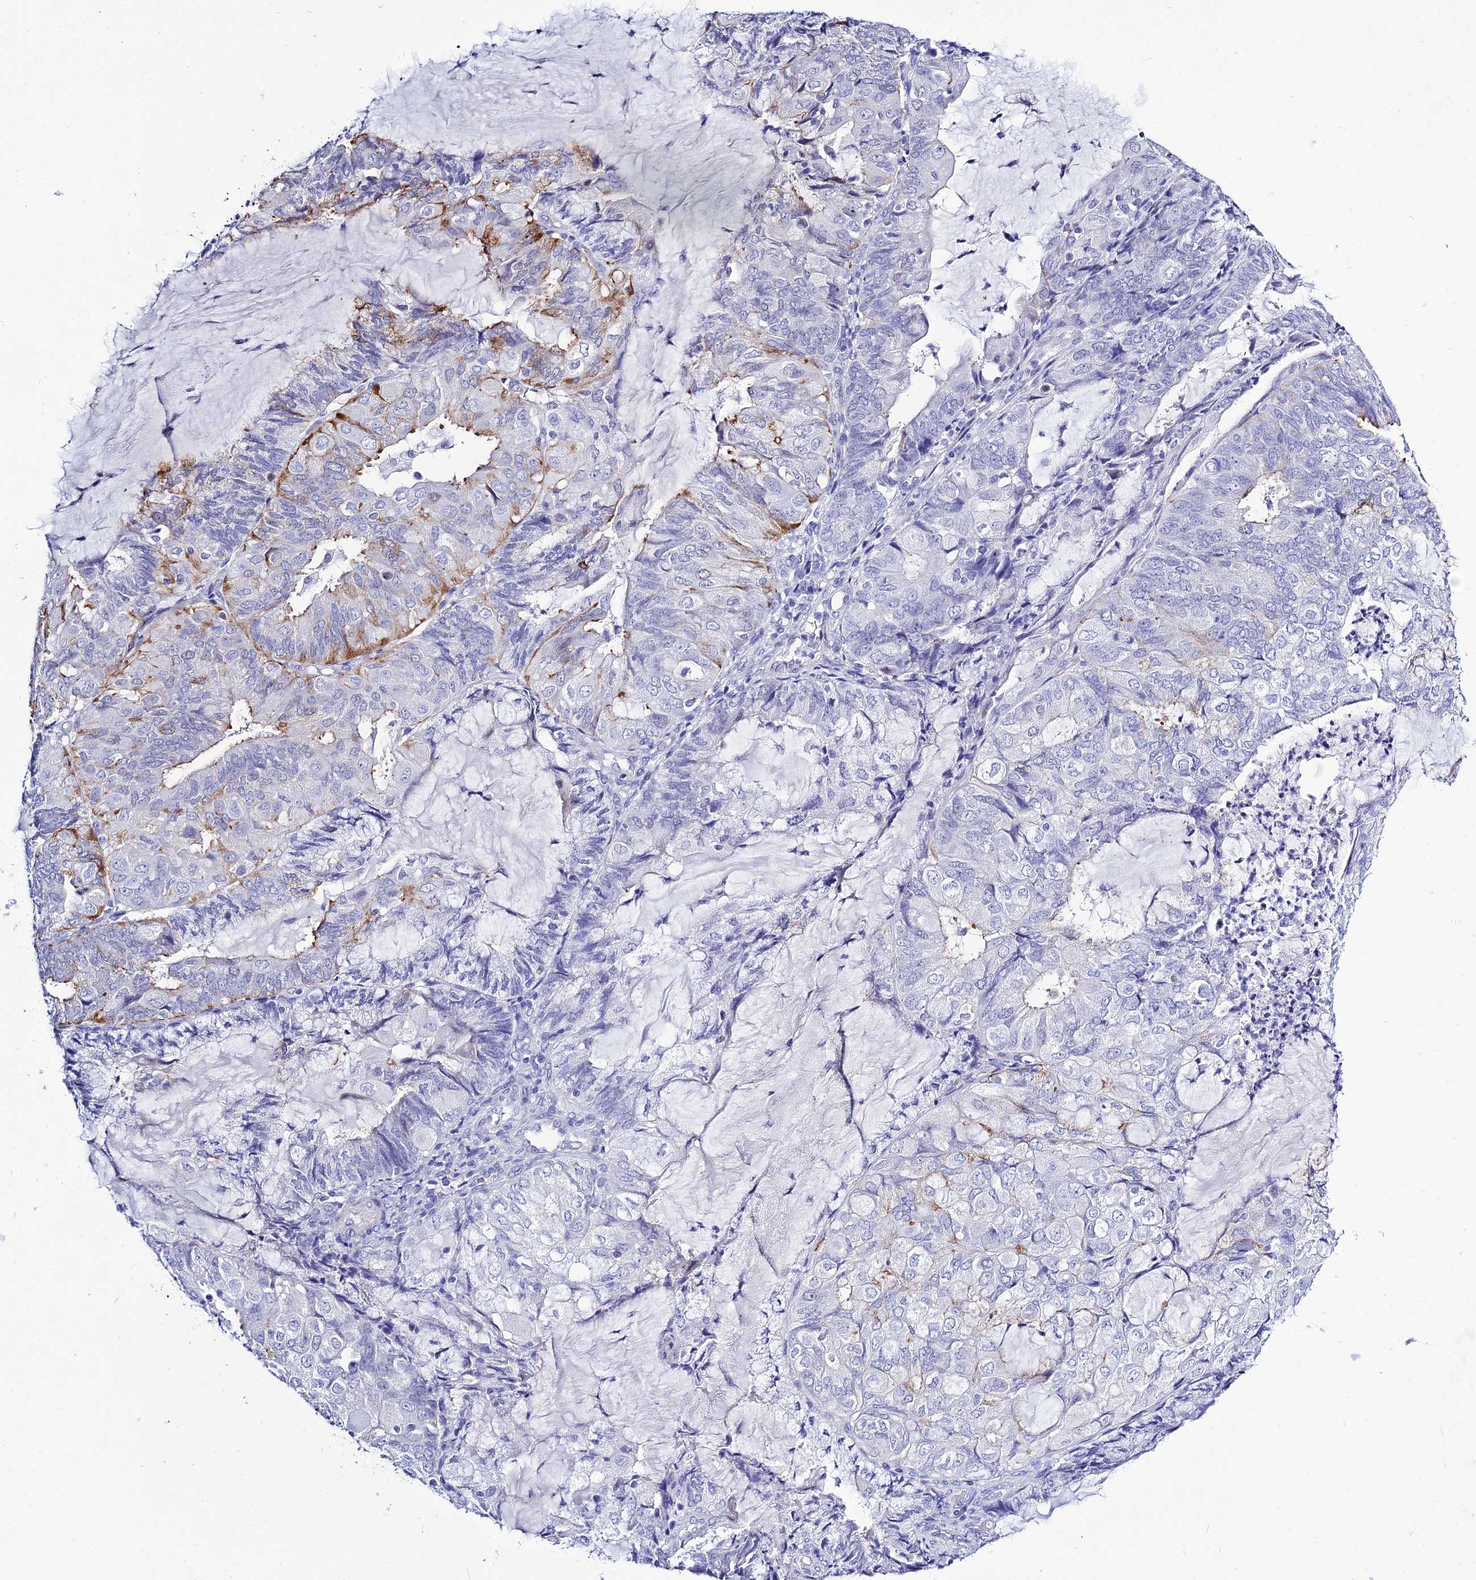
{"staining": {"intensity": "moderate", "quantity": "<25%", "location": "cytoplasmic/membranous"}, "tissue": "endometrial cancer", "cell_type": "Tumor cells", "image_type": "cancer", "snomed": [{"axis": "morphology", "description": "Adenocarcinoma, NOS"}, {"axis": "topography", "description": "Endometrium"}], "caption": "The immunohistochemical stain labels moderate cytoplasmic/membranous staining in tumor cells of endometrial adenocarcinoma tissue. (DAB IHC with brightfield microscopy, high magnification).", "gene": "DEFB107A", "patient": {"sex": "female", "age": 81}}